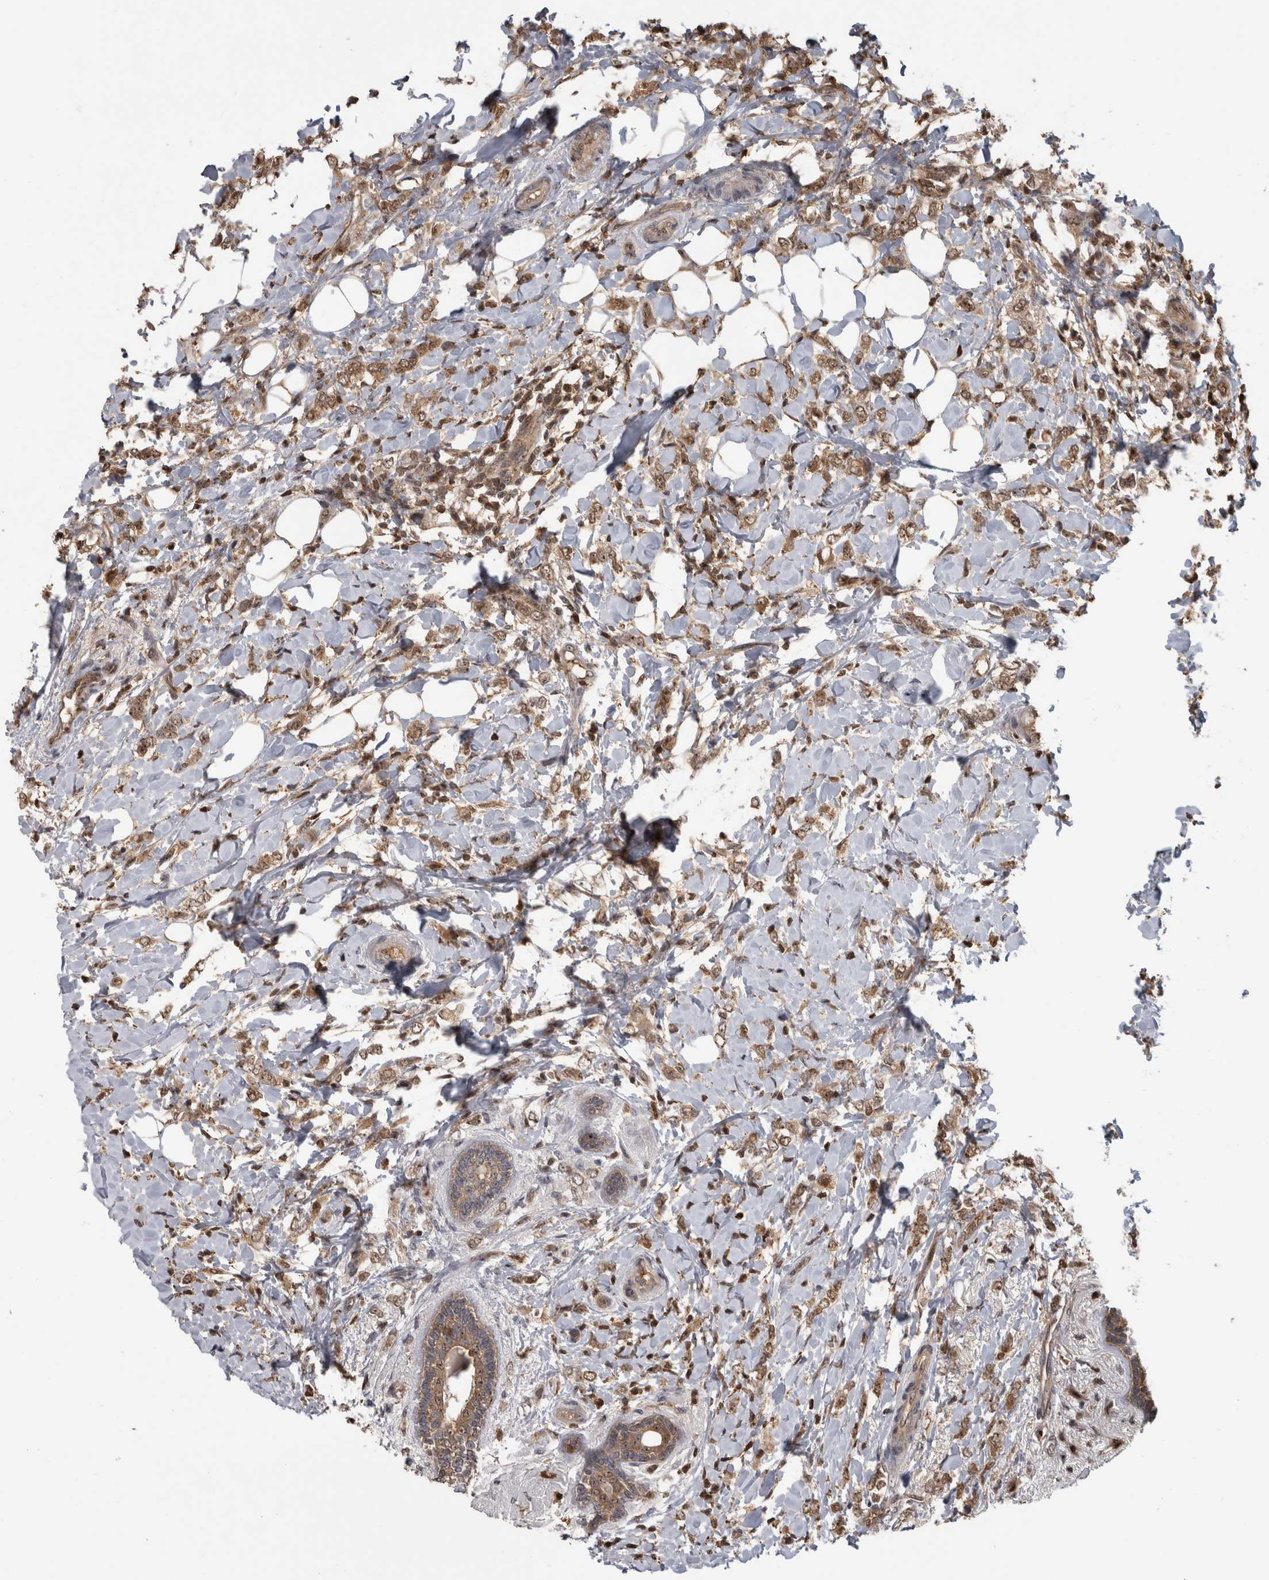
{"staining": {"intensity": "moderate", "quantity": ">75%", "location": "cytoplasmic/membranous,nuclear"}, "tissue": "breast cancer", "cell_type": "Tumor cells", "image_type": "cancer", "snomed": [{"axis": "morphology", "description": "Normal tissue, NOS"}, {"axis": "morphology", "description": "Lobular carcinoma"}, {"axis": "topography", "description": "Breast"}], "caption": "Protein positivity by immunohistochemistry displays moderate cytoplasmic/membranous and nuclear expression in approximately >75% of tumor cells in breast cancer (lobular carcinoma).", "gene": "TDRD7", "patient": {"sex": "female", "age": 47}}